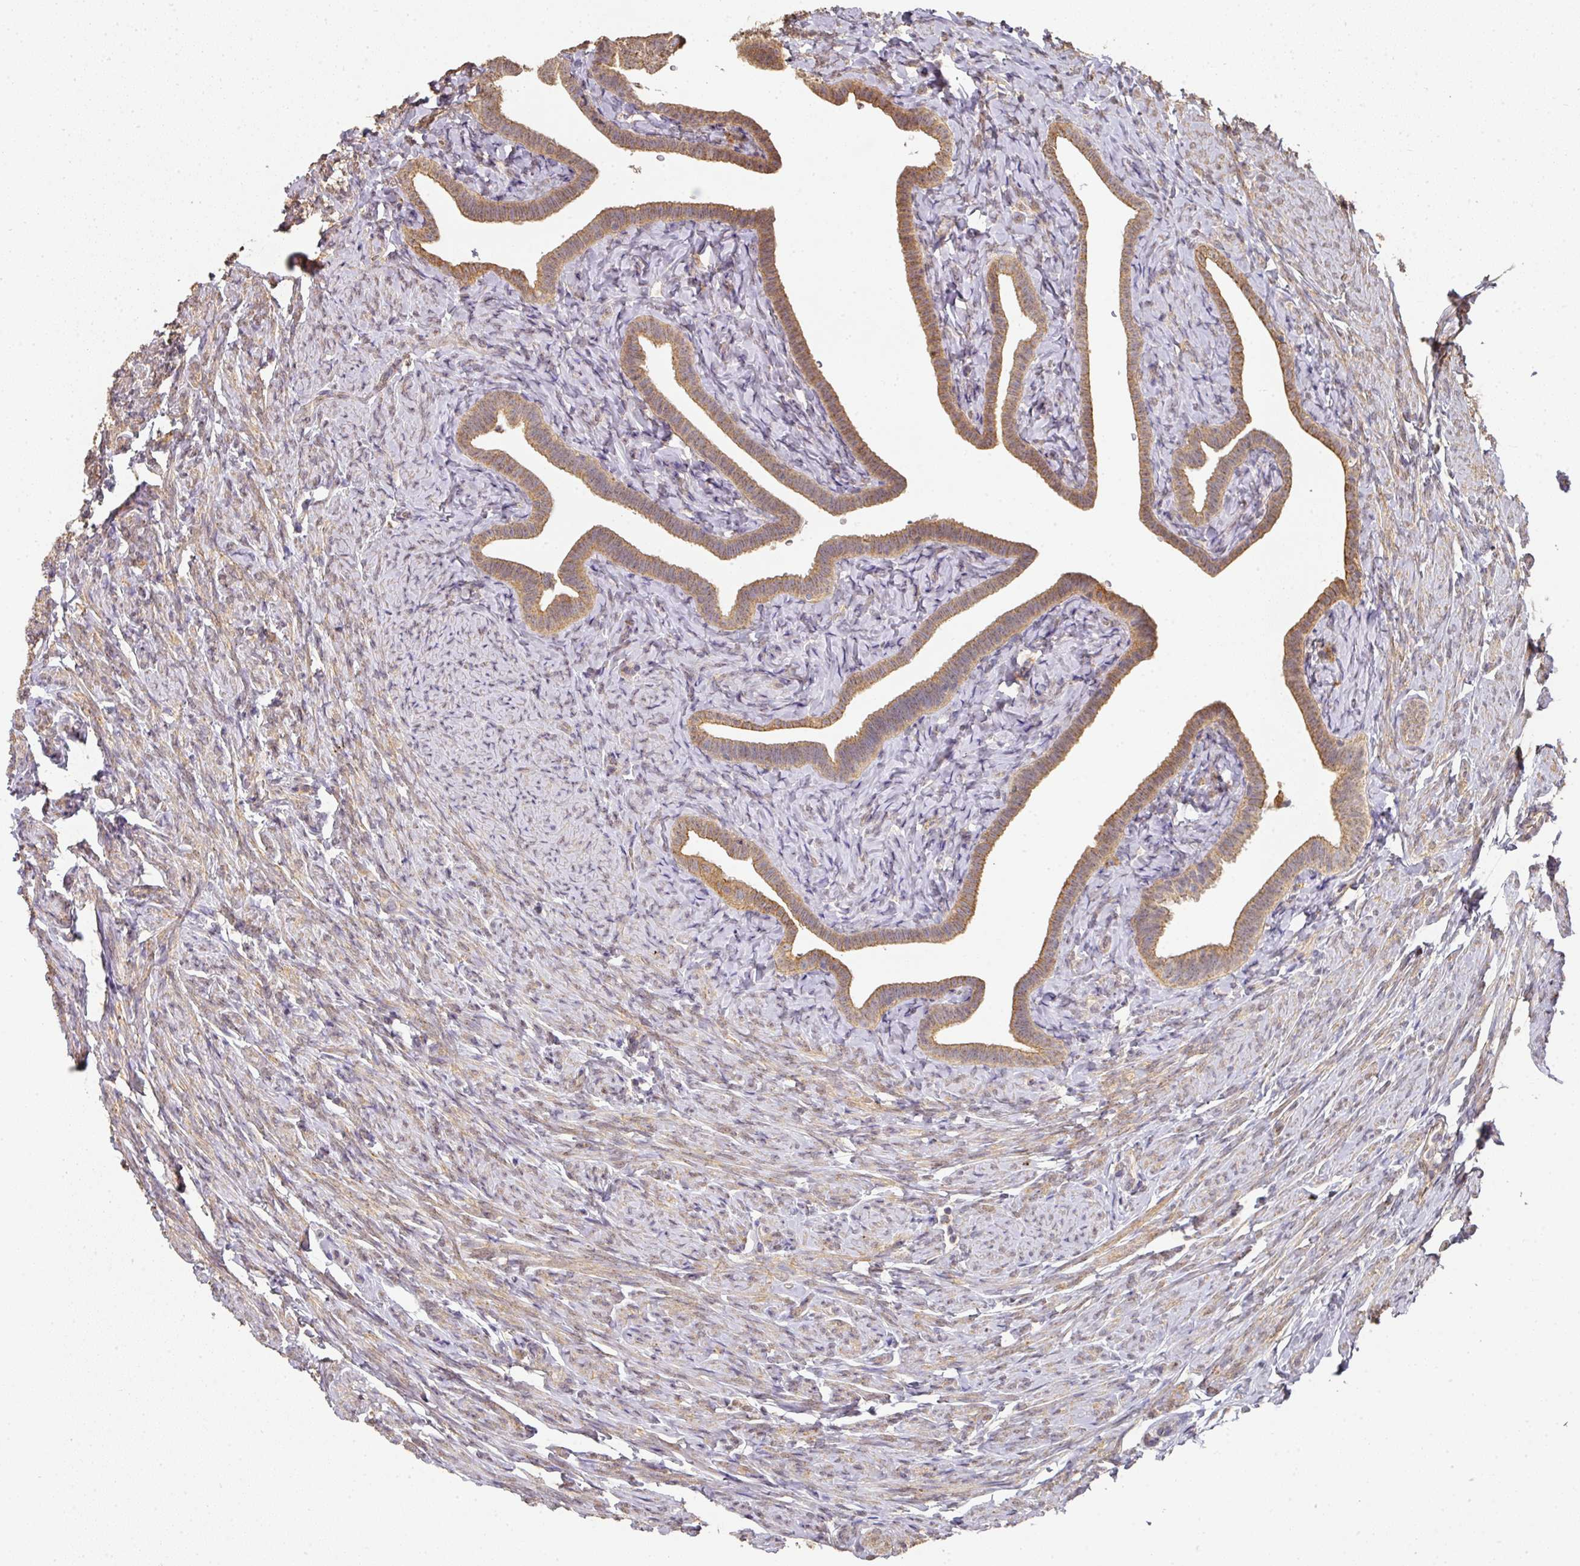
{"staining": {"intensity": "moderate", "quantity": ">75%", "location": "cytoplasmic/membranous"}, "tissue": "fallopian tube", "cell_type": "Glandular cells", "image_type": "normal", "snomed": [{"axis": "morphology", "description": "Normal tissue, NOS"}, {"axis": "topography", "description": "Fallopian tube"}], "caption": "Protein analysis of normal fallopian tube exhibits moderate cytoplasmic/membranous expression in approximately >75% of glandular cells.", "gene": "EXTL3", "patient": {"sex": "female", "age": 69}}